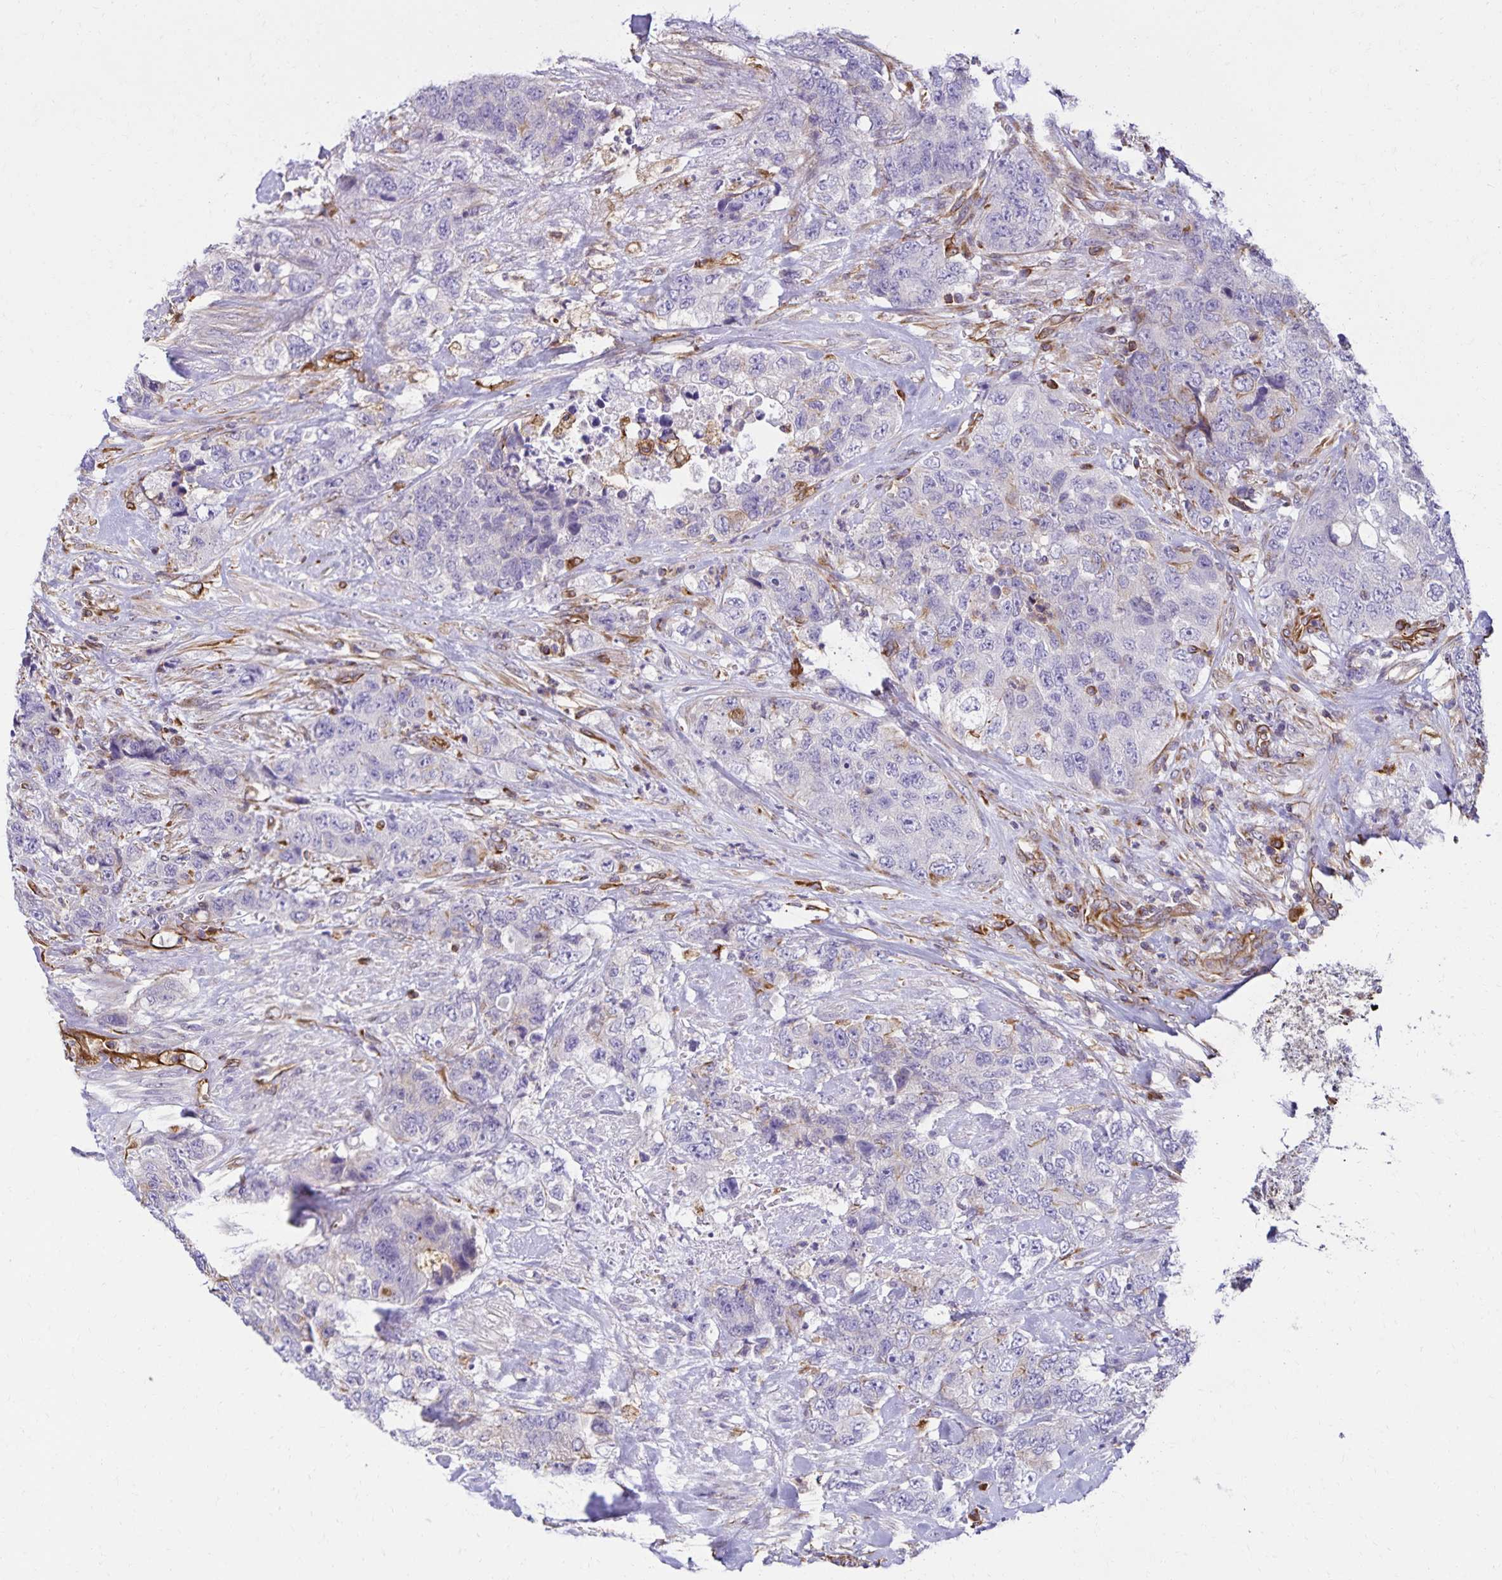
{"staining": {"intensity": "negative", "quantity": "none", "location": "none"}, "tissue": "urothelial cancer", "cell_type": "Tumor cells", "image_type": "cancer", "snomed": [{"axis": "morphology", "description": "Urothelial carcinoma, High grade"}, {"axis": "topography", "description": "Urinary bladder"}], "caption": "Tumor cells are negative for brown protein staining in urothelial cancer. The staining was performed using DAB (3,3'-diaminobenzidine) to visualize the protein expression in brown, while the nuclei were stained in blue with hematoxylin (Magnification: 20x).", "gene": "TRPV6", "patient": {"sex": "female", "age": 78}}